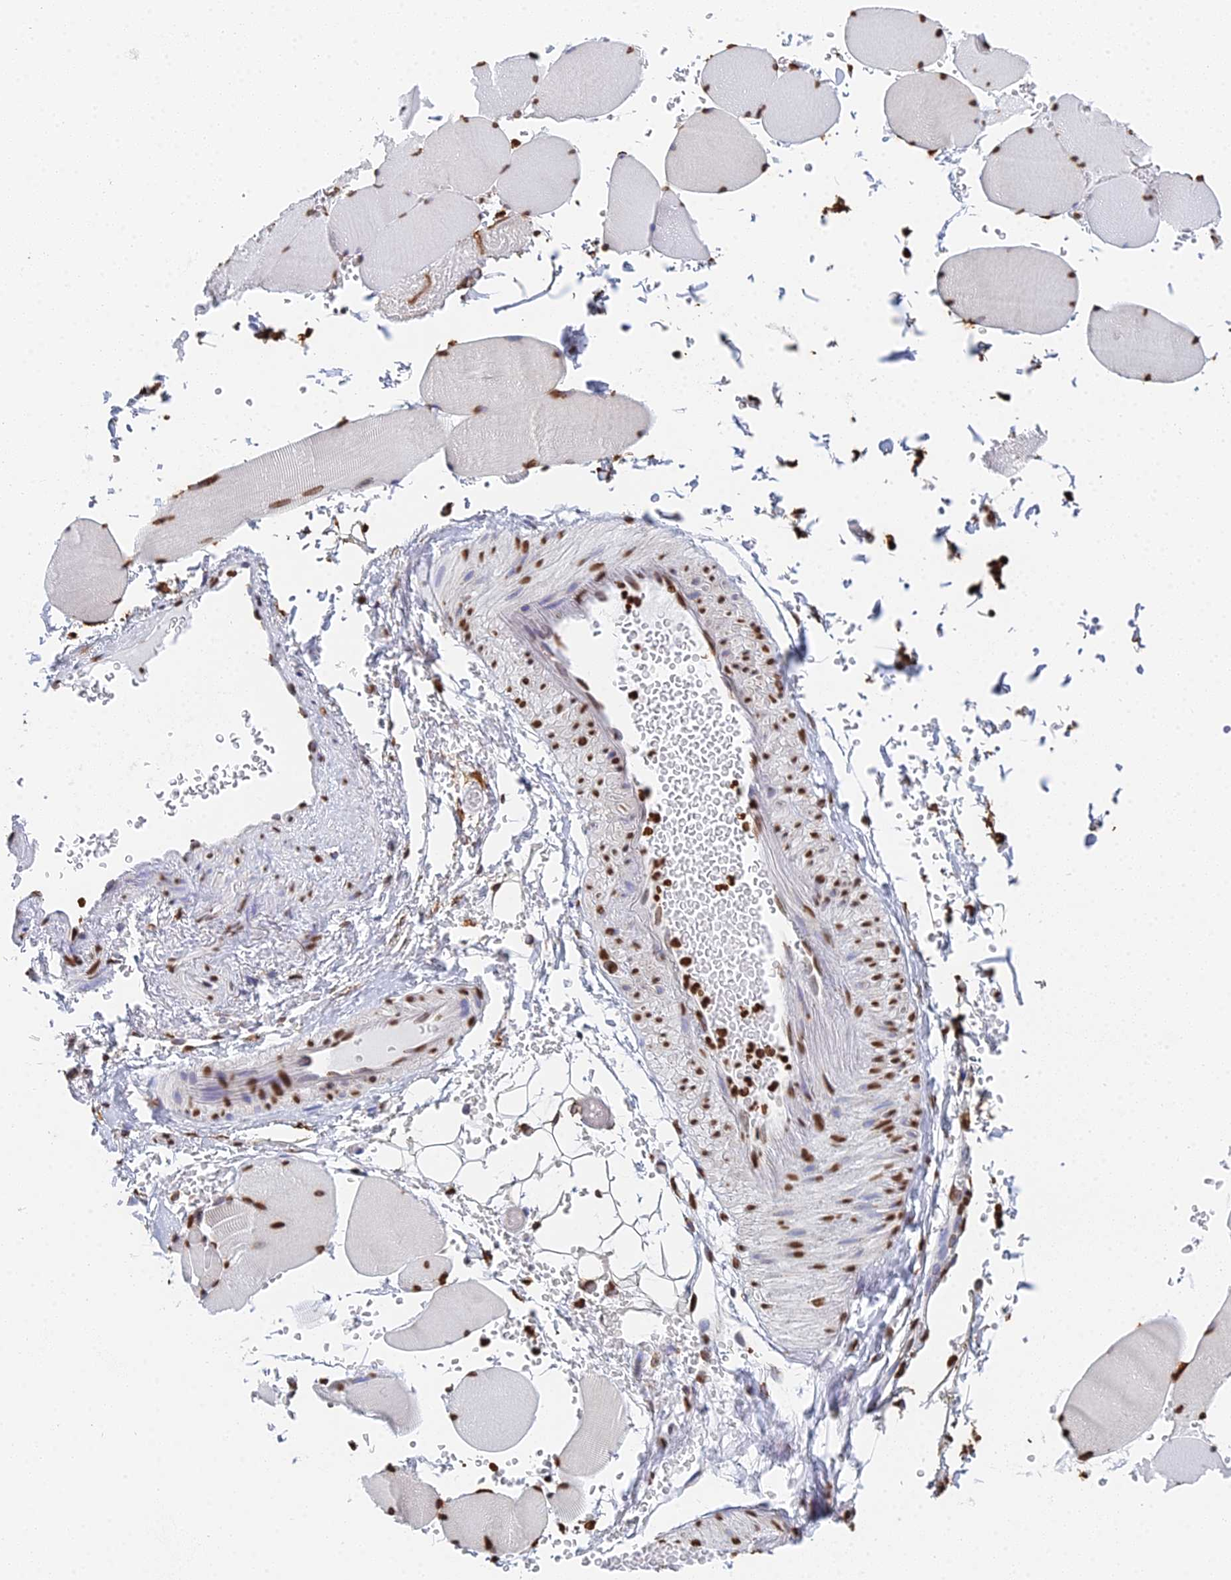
{"staining": {"intensity": "moderate", "quantity": ">75%", "location": "nuclear"}, "tissue": "skeletal muscle", "cell_type": "Myocytes", "image_type": "normal", "snomed": [{"axis": "morphology", "description": "Normal tissue, NOS"}, {"axis": "topography", "description": "Skeletal muscle"}, {"axis": "topography", "description": "Head-Neck"}], "caption": "Skeletal muscle stained for a protein displays moderate nuclear positivity in myocytes. (Stains: DAB (3,3'-diaminobenzidine) in brown, nuclei in blue, Microscopy: brightfield microscopy at high magnification).", "gene": "GBP3", "patient": {"sex": "male", "age": 66}}